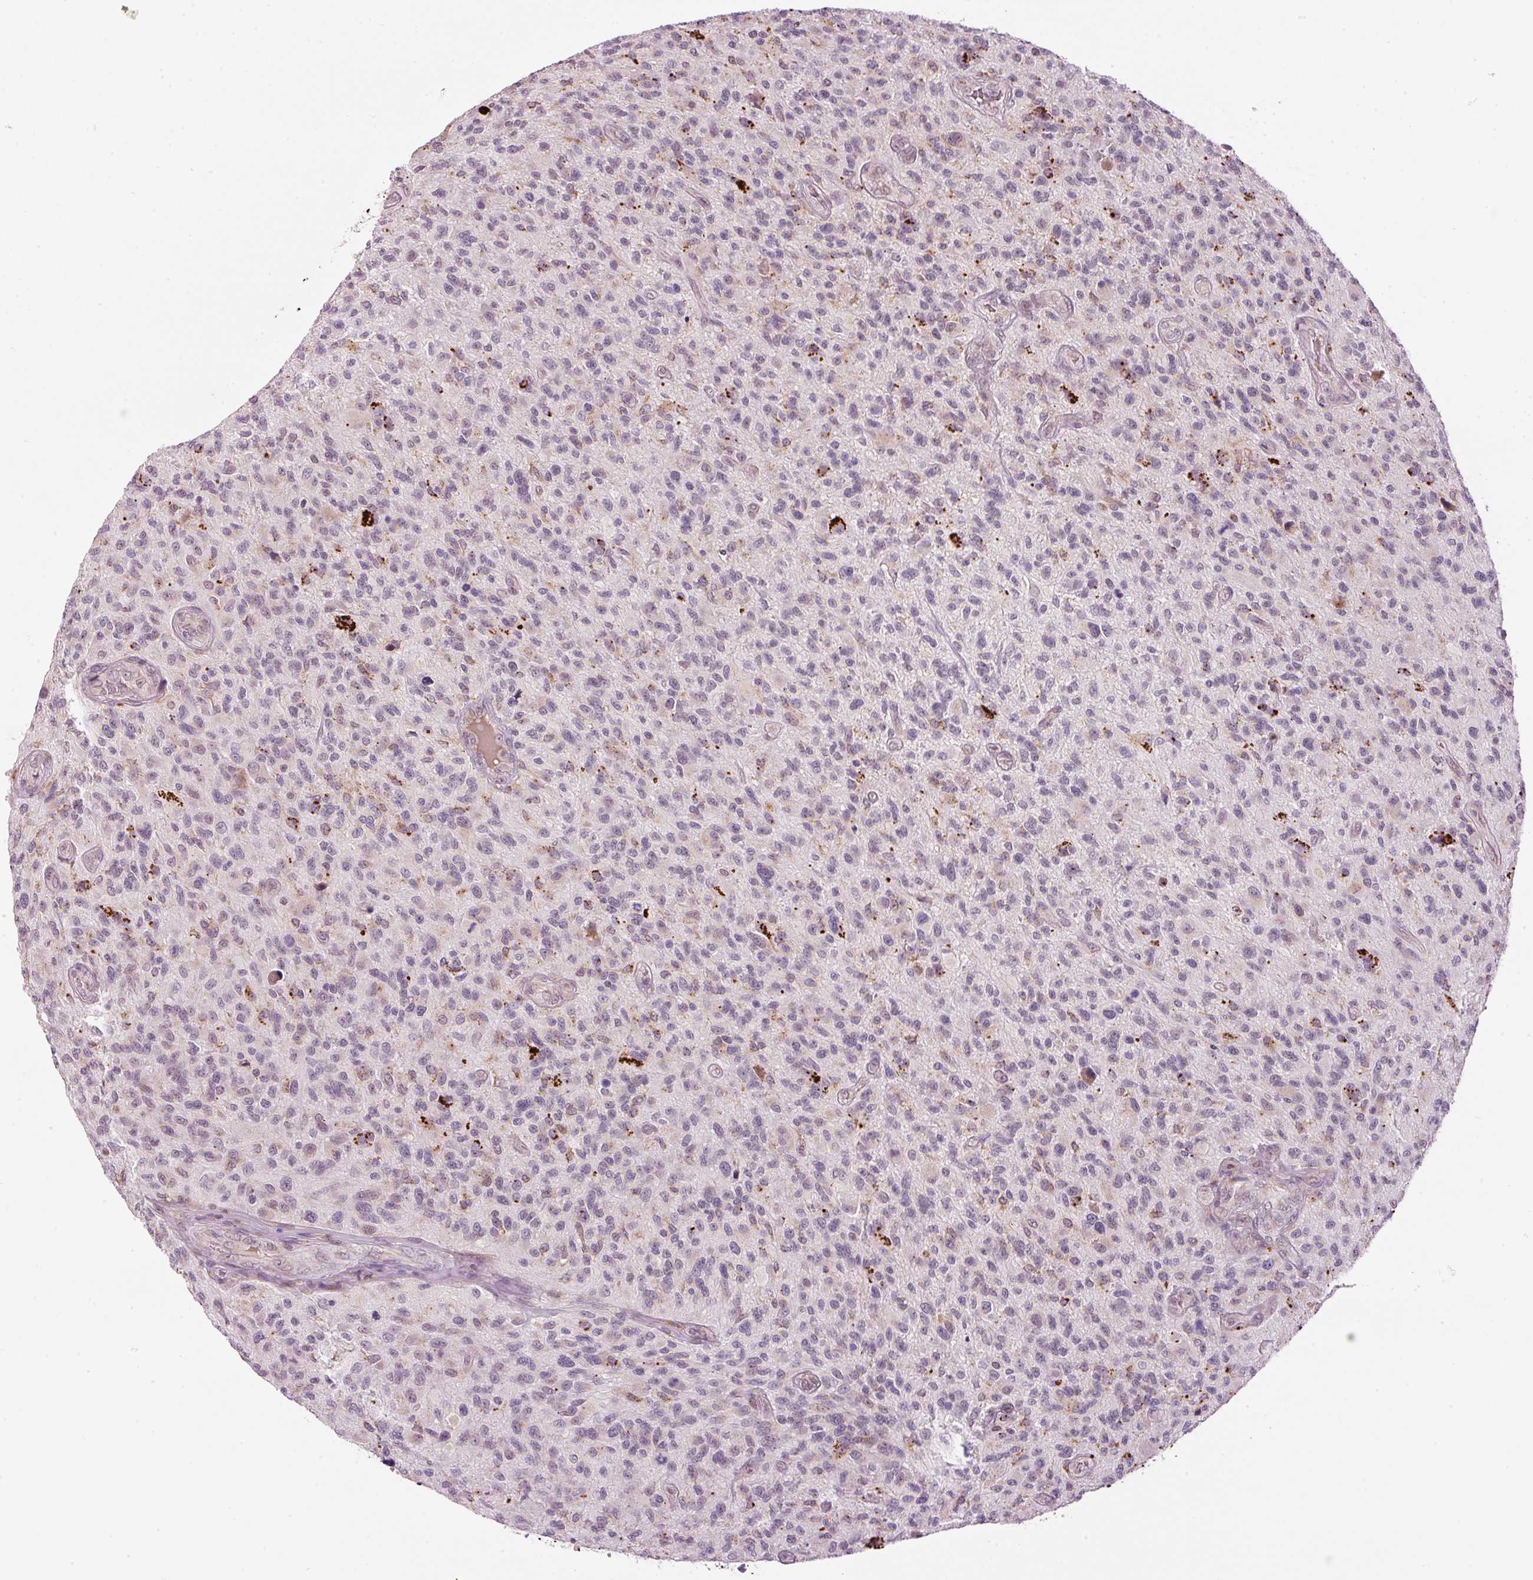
{"staining": {"intensity": "negative", "quantity": "none", "location": "none"}, "tissue": "glioma", "cell_type": "Tumor cells", "image_type": "cancer", "snomed": [{"axis": "morphology", "description": "Glioma, malignant, High grade"}, {"axis": "topography", "description": "Brain"}], "caption": "Tumor cells show no significant protein positivity in glioma.", "gene": "ZNF639", "patient": {"sex": "male", "age": 47}}